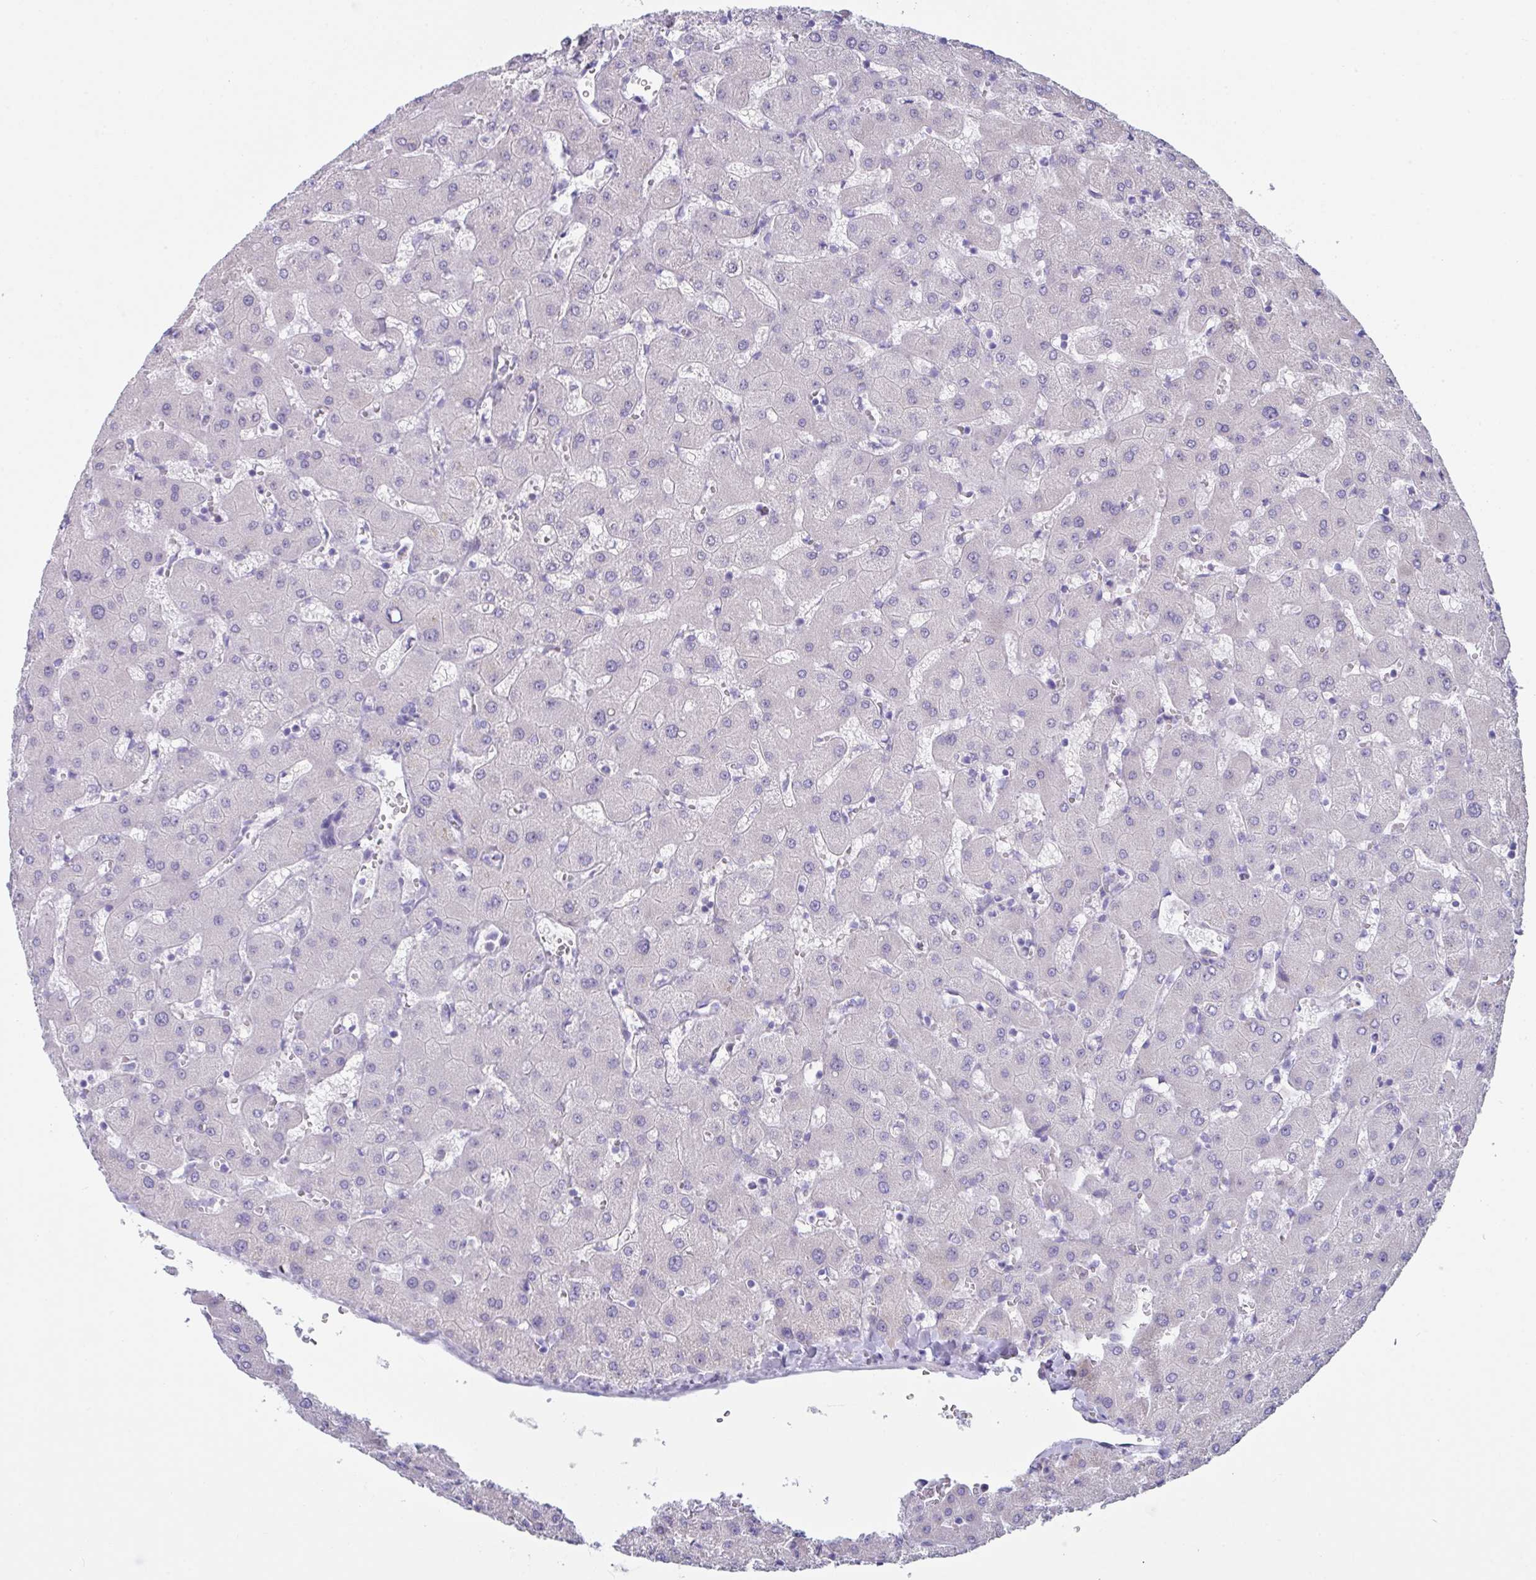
{"staining": {"intensity": "negative", "quantity": "none", "location": "none"}, "tissue": "liver", "cell_type": "Cholangiocytes", "image_type": "normal", "snomed": [{"axis": "morphology", "description": "Normal tissue, NOS"}, {"axis": "topography", "description": "Liver"}], "caption": "Image shows no protein staining in cholangiocytes of benign liver.", "gene": "FBXO47", "patient": {"sex": "female", "age": 63}}